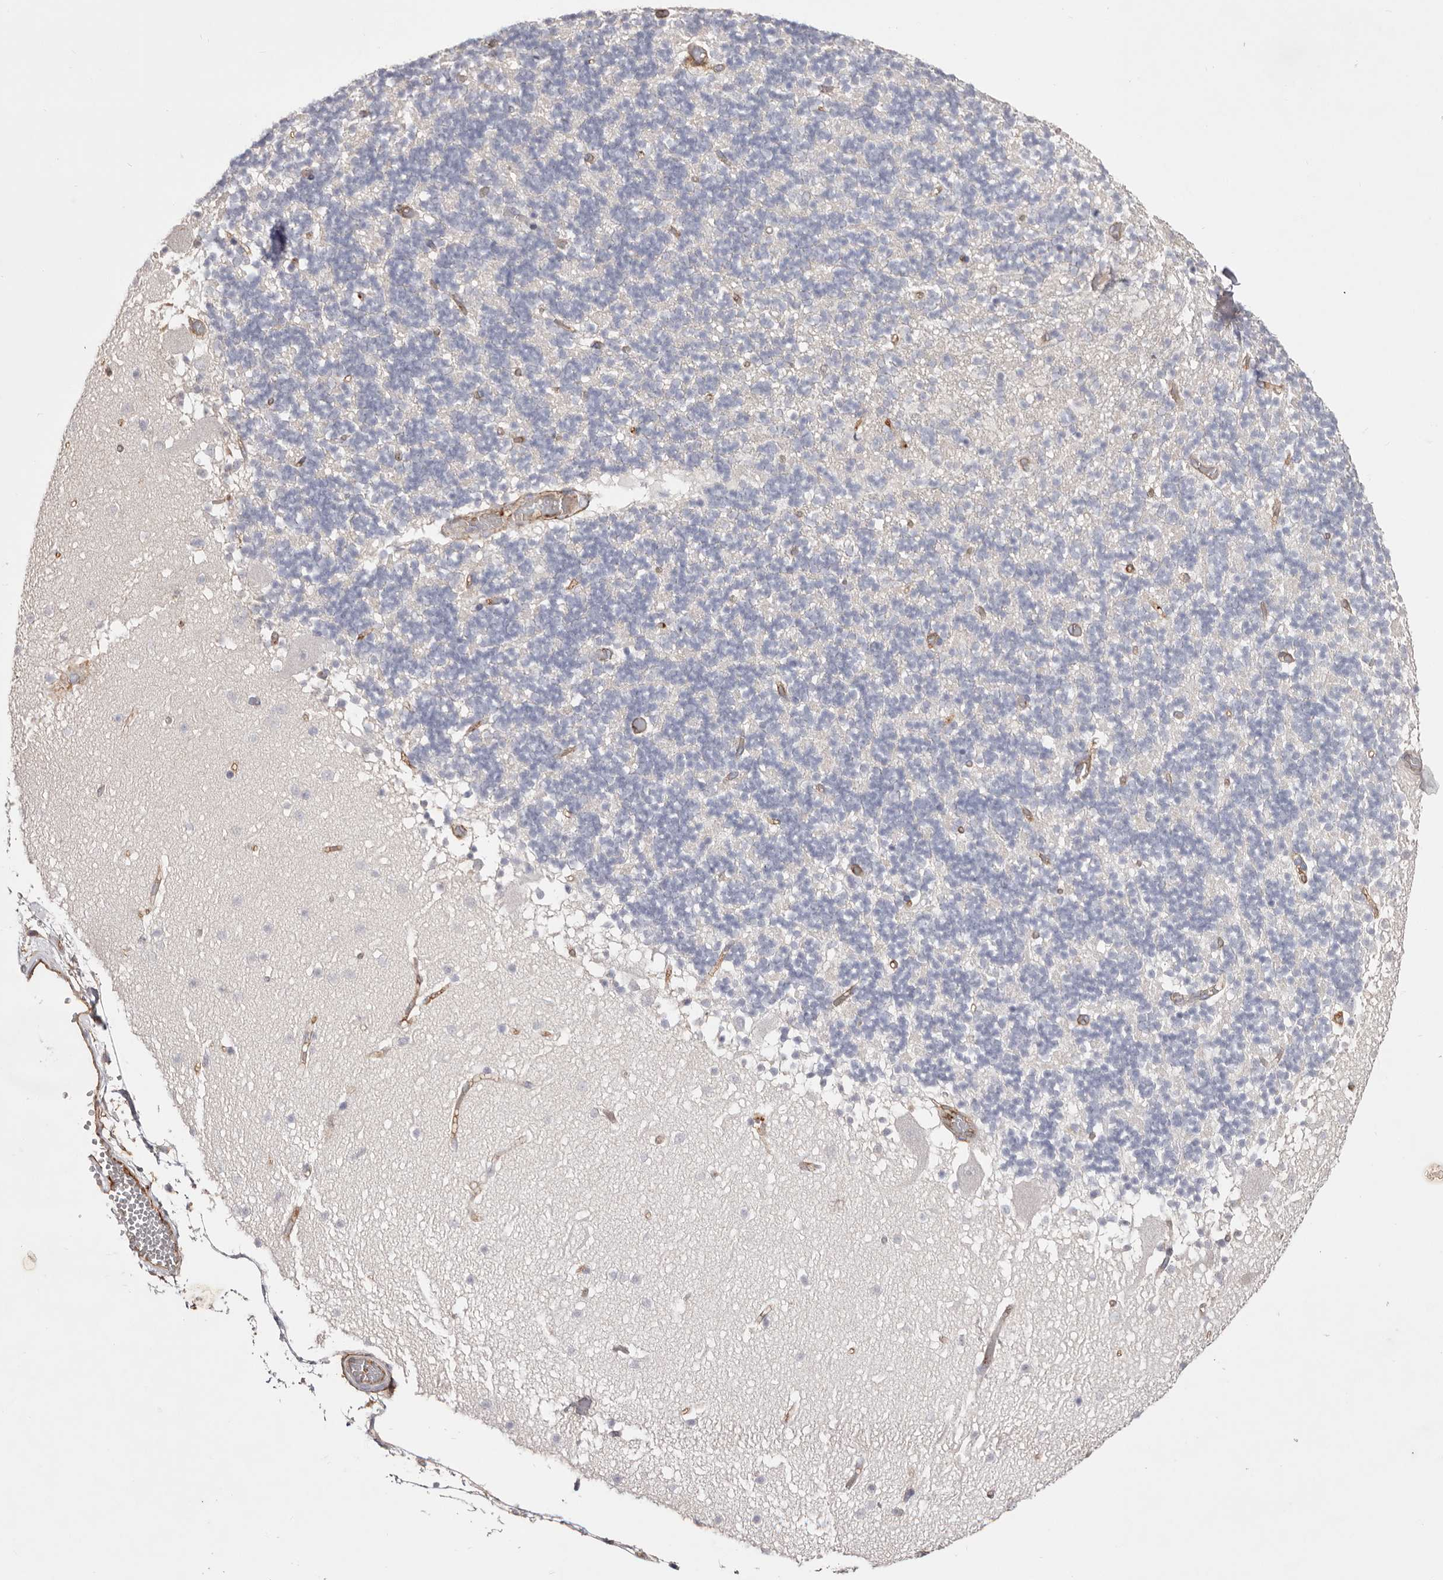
{"staining": {"intensity": "negative", "quantity": "none", "location": "none"}, "tissue": "cerebellum", "cell_type": "Cells in granular layer", "image_type": "normal", "snomed": [{"axis": "morphology", "description": "Normal tissue, NOS"}, {"axis": "topography", "description": "Cerebellum"}], "caption": "Unremarkable cerebellum was stained to show a protein in brown. There is no significant expression in cells in granular layer. The staining was performed using DAB (3,3'-diaminobenzidine) to visualize the protein expression in brown, while the nuclei were stained in blue with hematoxylin (Magnification: 20x).", "gene": "LRRC66", "patient": {"sex": "female", "age": 28}}